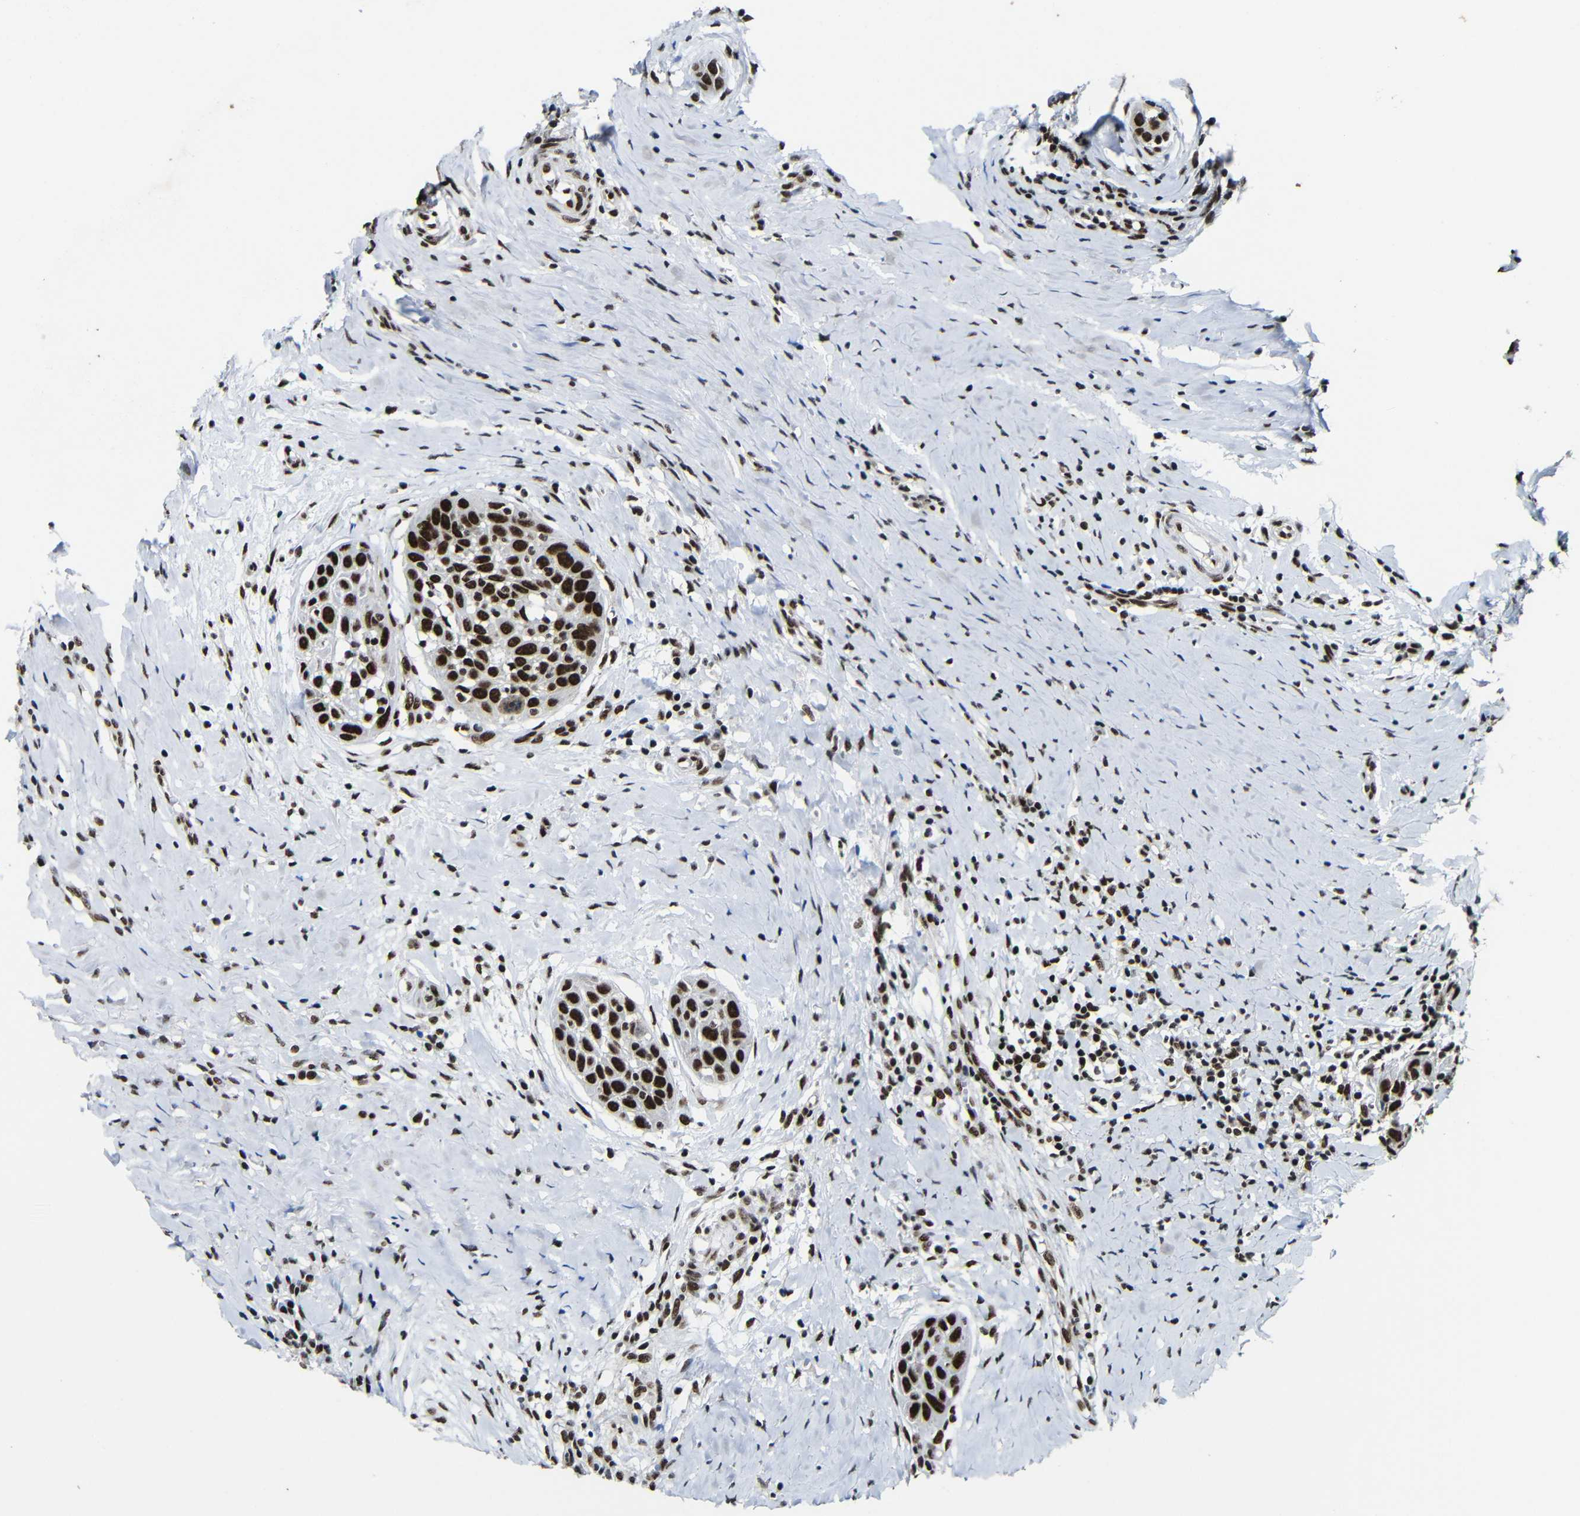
{"staining": {"intensity": "strong", "quantity": ">75%", "location": "nuclear"}, "tissue": "head and neck cancer", "cell_type": "Tumor cells", "image_type": "cancer", "snomed": [{"axis": "morphology", "description": "Normal tissue, NOS"}, {"axis": "morphology", "description": "Squamous cell carcinoma, NOS"}, {"axis": "topography", "description": "Oral tissue"}, {"axis": "topography", "description": "Head-Neck"}], "caption": "Squamous cell carcinoma (head and neck) stained with immunohistochemistry shows strong nuclear expression in about >75% of tumor cells. (DAB (3,3'-diaminobenzidine) IHC with brightfield microscopy, high magnification).", "gene": "PTBP1", "patient": {"sex": "female", "age": 50}}